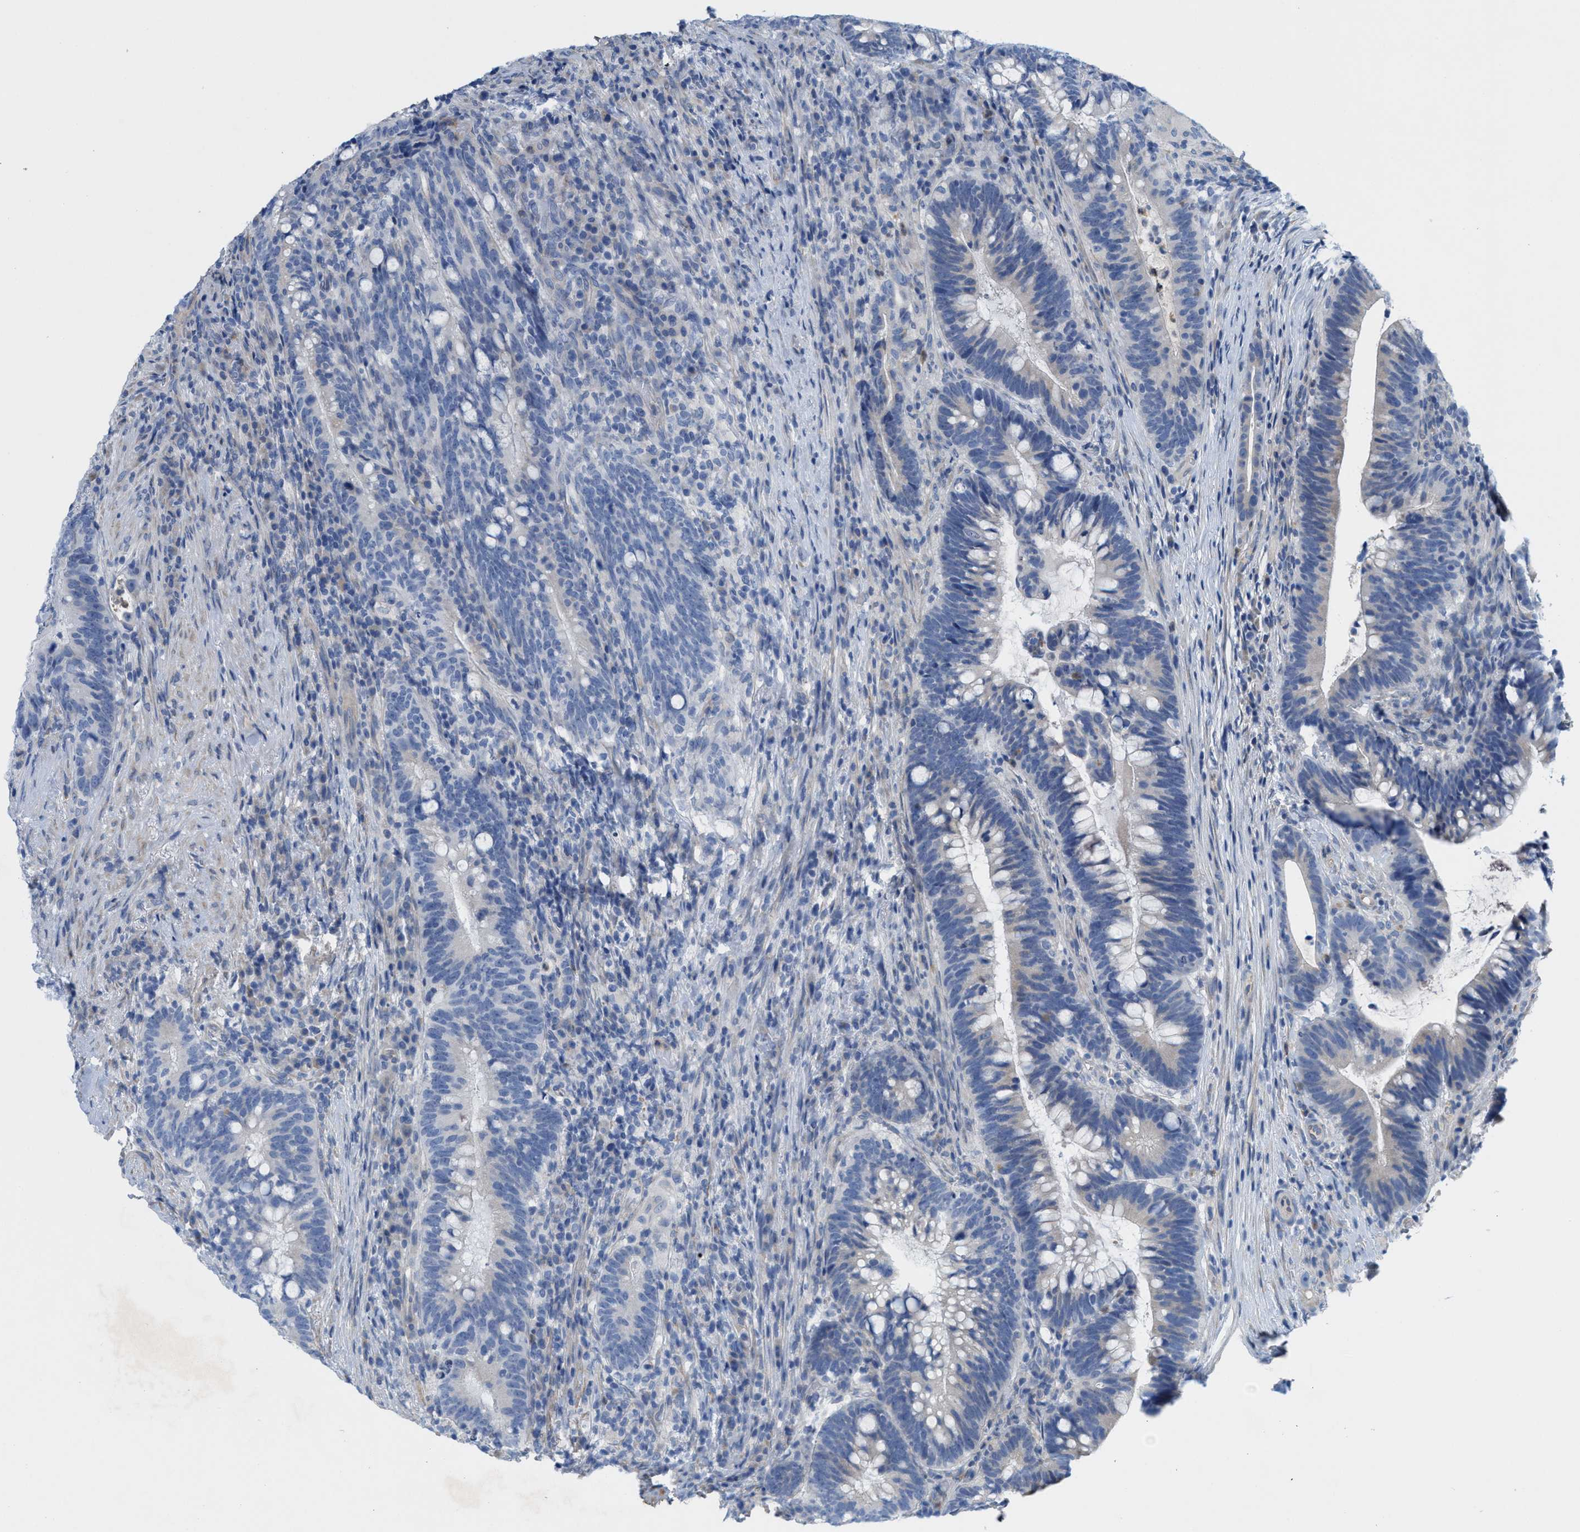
{"staining": {"intensity": "negative", "quantity": "none", "location": "none"}, "tissue": "colorectal cancer", "cell_type": "Tumor cells", "image_type": "cancer", "snomed": [{"axis": "morphology", "description": "Adenocarcinoma, NOS"}, {"axis": "topography", "description": "Colon"}], "caption": "IHC of human colorectal cancer (adenocarcinoma) reveals no positivity in tumor cells.", "gene": "CPA2", "patient": {"sex": "female", "age": 66}}